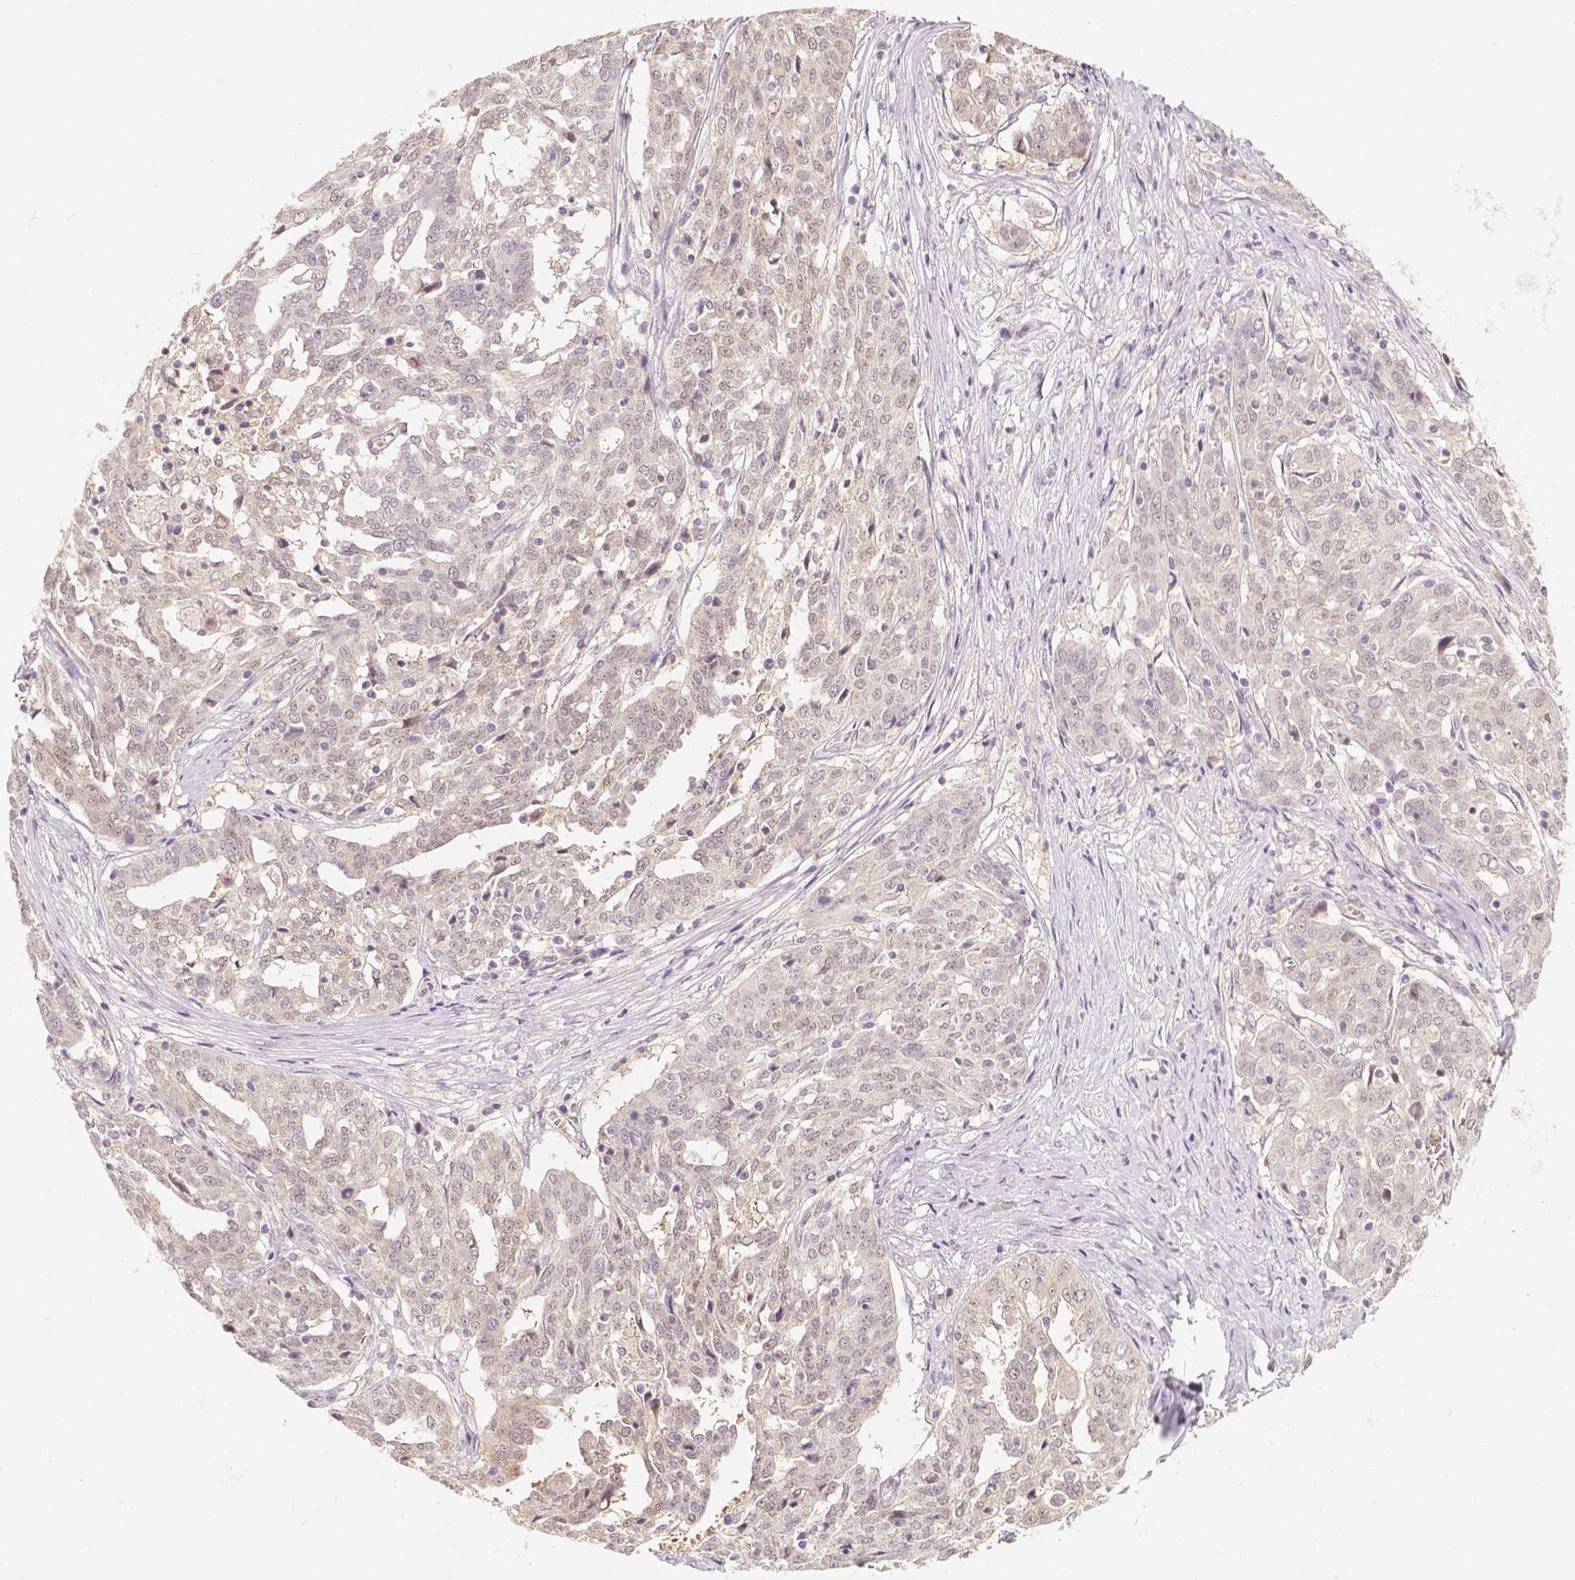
{"staining": {"intensity": "negative", "quantity": "none", "location": "none"}, "tissue": "ovarian cancer", "cell_type": "Tumor cells", "image_type": "cancer", "snomed": [{"axis": "morphology", "description": "Cystadenocarcinoma, serous, NOS"}, {"axis": "topography", "description": "Ovary"}], "caption": "The micrograph displays no staining of tumor cells in serous cystadenocarcinoma (ovarian).", "gene": "NAPRT", "patient": {"sex": "female", "age": 67}}